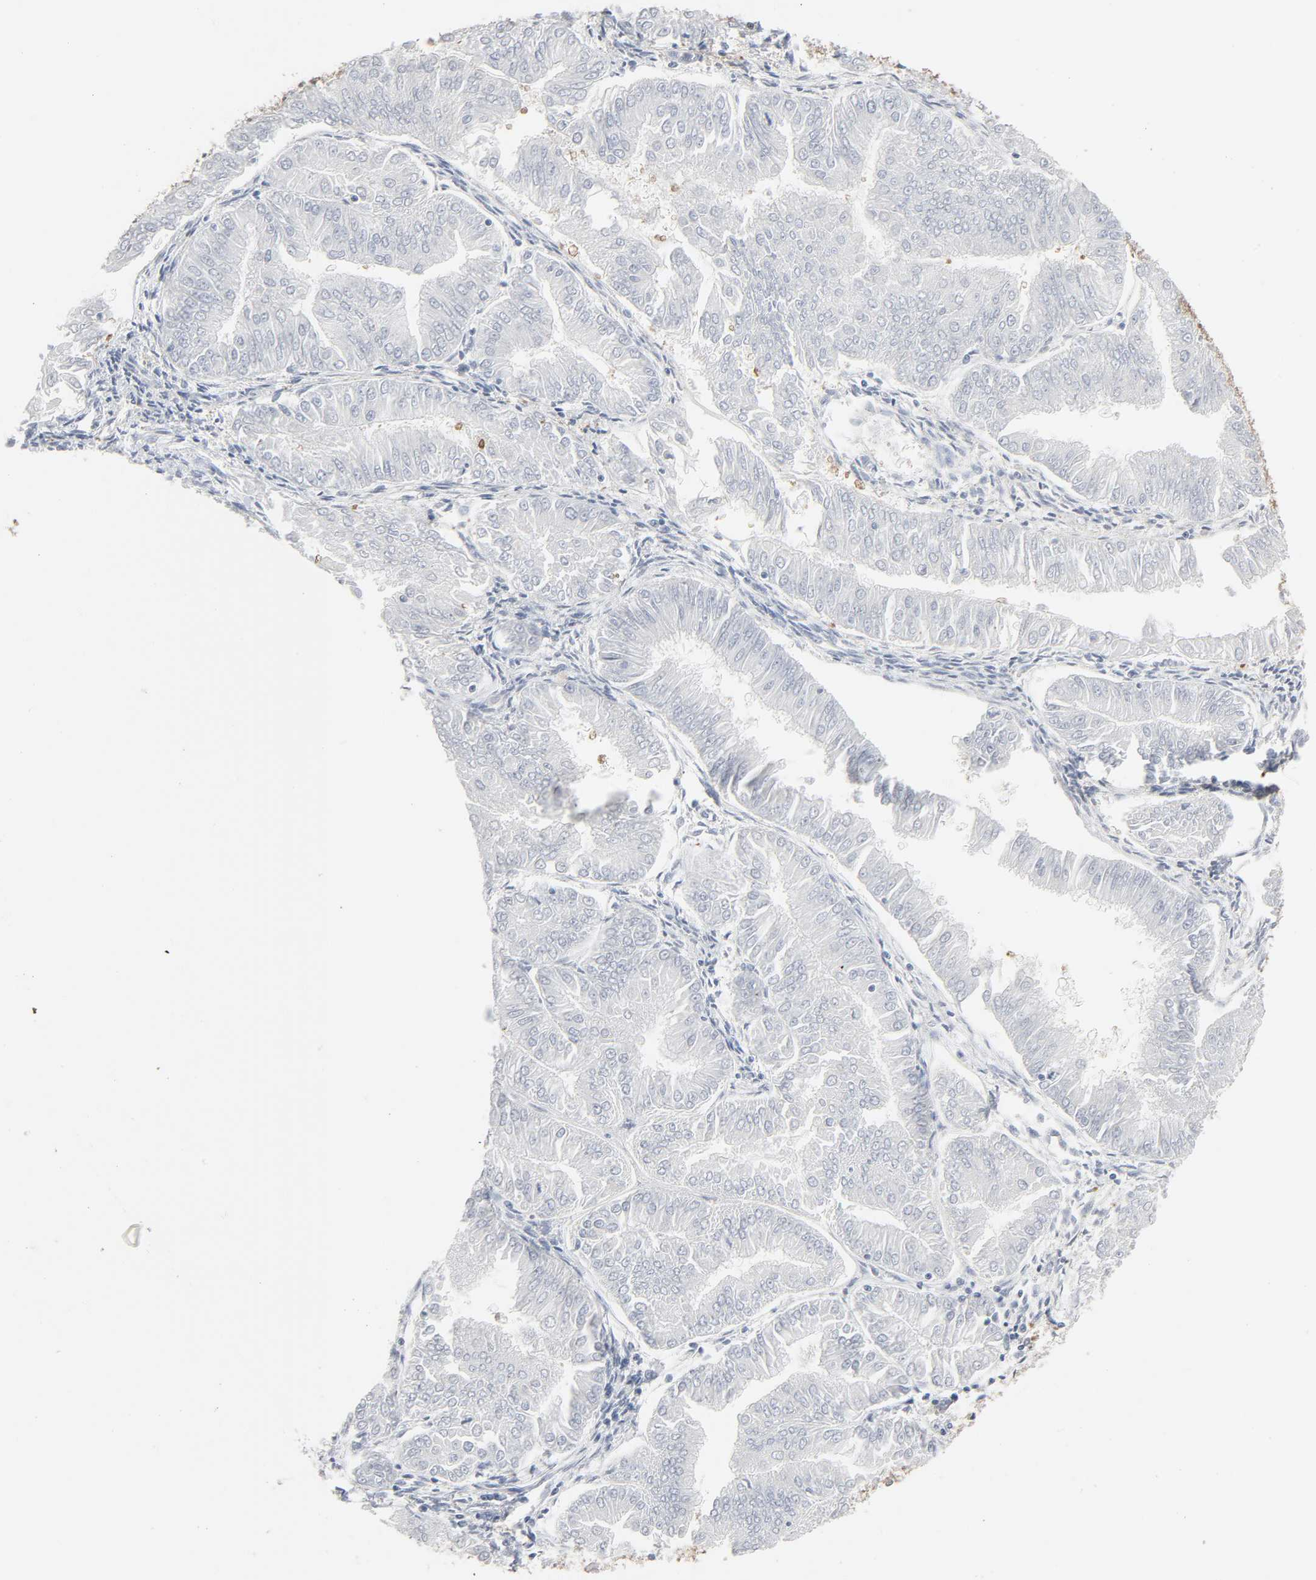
{"staining": {"intensity": "negative", "quantity": "none", "location": "none"}, "tissue": "endometrial cancer", "cell_type": "Tumor cells", "image_type": "cancer", "snomed": [{"axis": "morphology", "description": "Adenocarcinoma, NOS"}, {"axis": "topography", "description": "Endometrium"}], "caption": "A photomicrograph of endometrial cancer (adenocarcinoma) stained for a protein reveals no brown staining in tumor cells. (Stains: DAB (3,3'-diaminobenzidine) IHC with hematoxylin counter stain, Microscopy: brightfield microscopy at high magnification).", "gene": "GSK3A", "patient": {"sex": "female", "age": 53}}